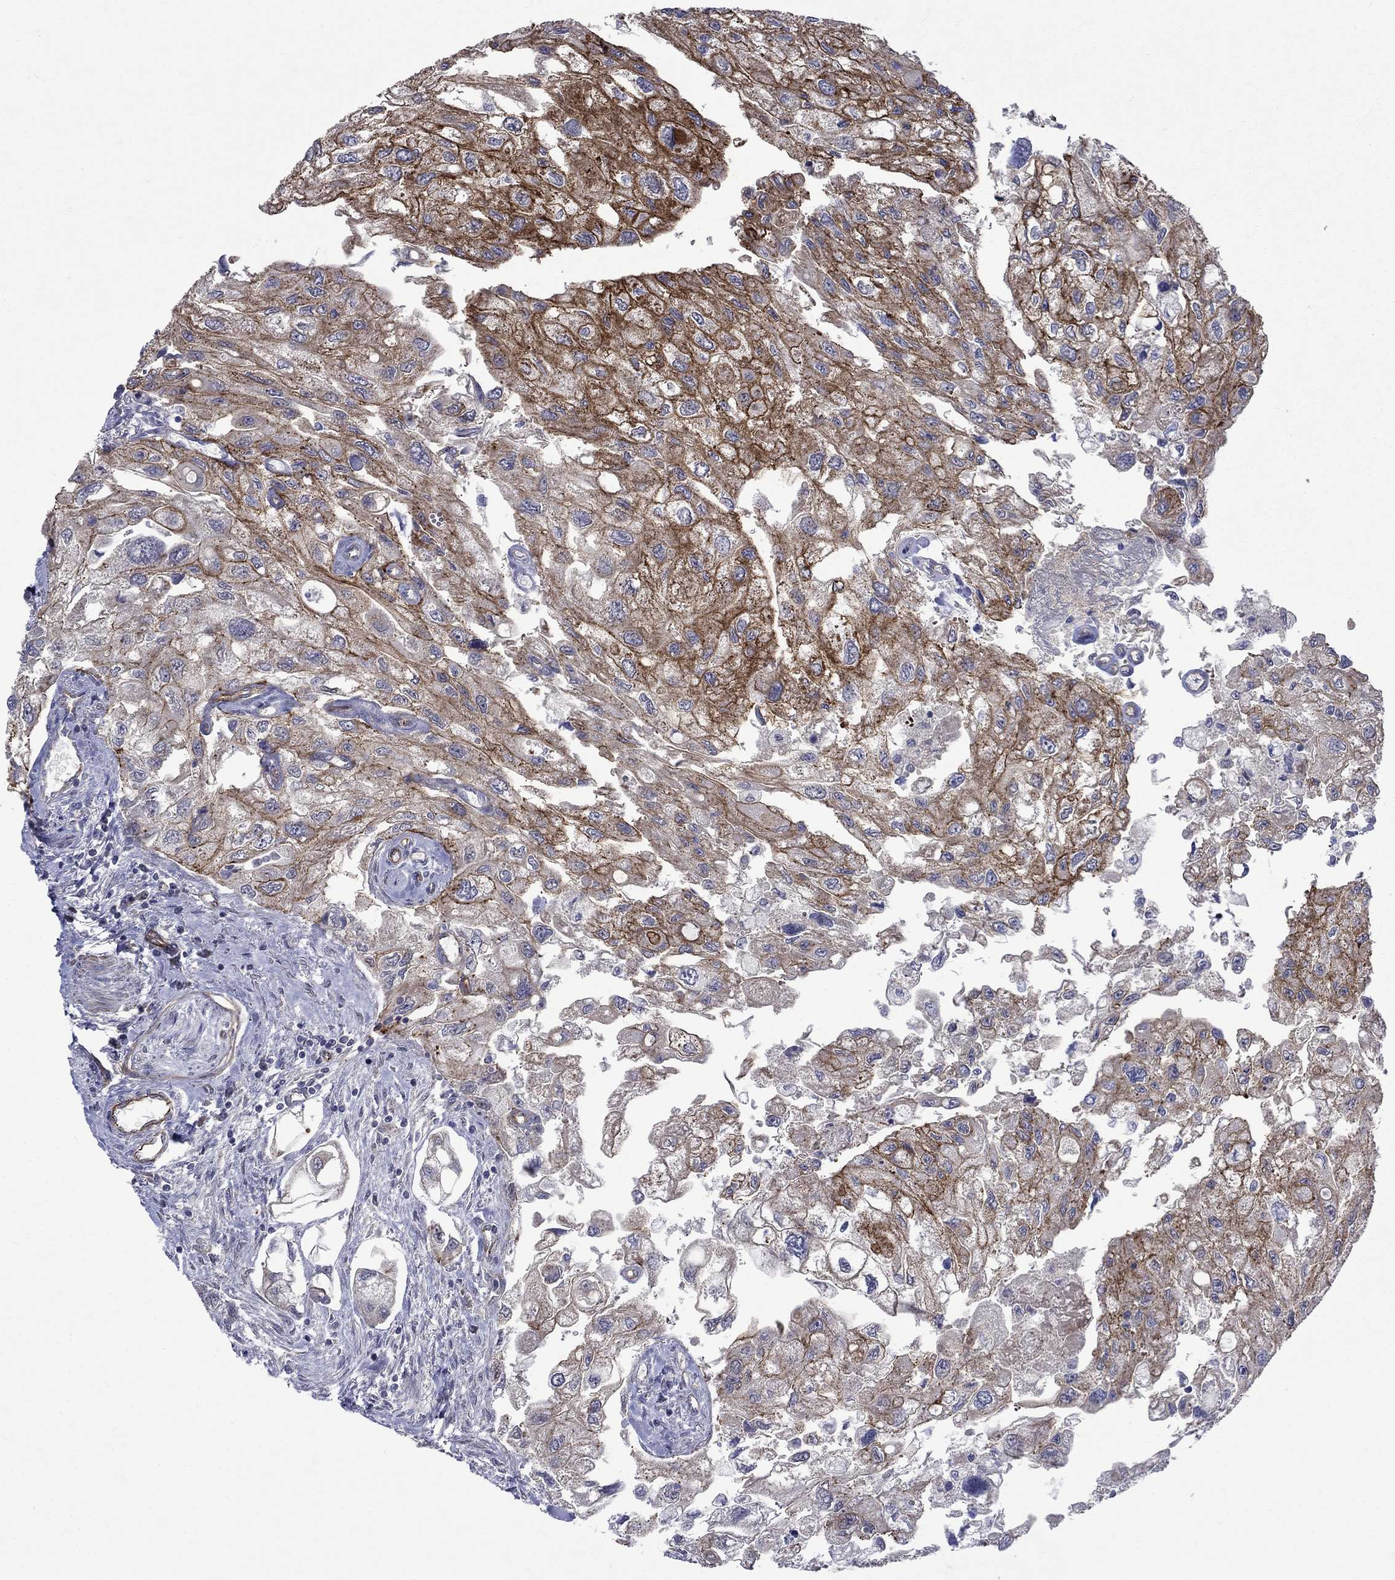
{"staining": {"intensity": "strong", "quantity": "25%-75%", "location": "cytoplasmic/membranous"}, "tissue": "urothelial cancer", "cell_type": "Tumor cells", "image_type": "cancer", "snomed": [{"axis": "morphology", "description": "Urothelial carcinoma, High grade"}, {"axis": "topography", "description": "Urinary bladder"}], "caption": "Urothelial carcinoma (high-grade) tissue reveals strong cytoplasmic/membranous staining in about 25%-75% of tumor cells", "gene": "SLC7A1", "patient": {"sex": "male", "age": 59}}